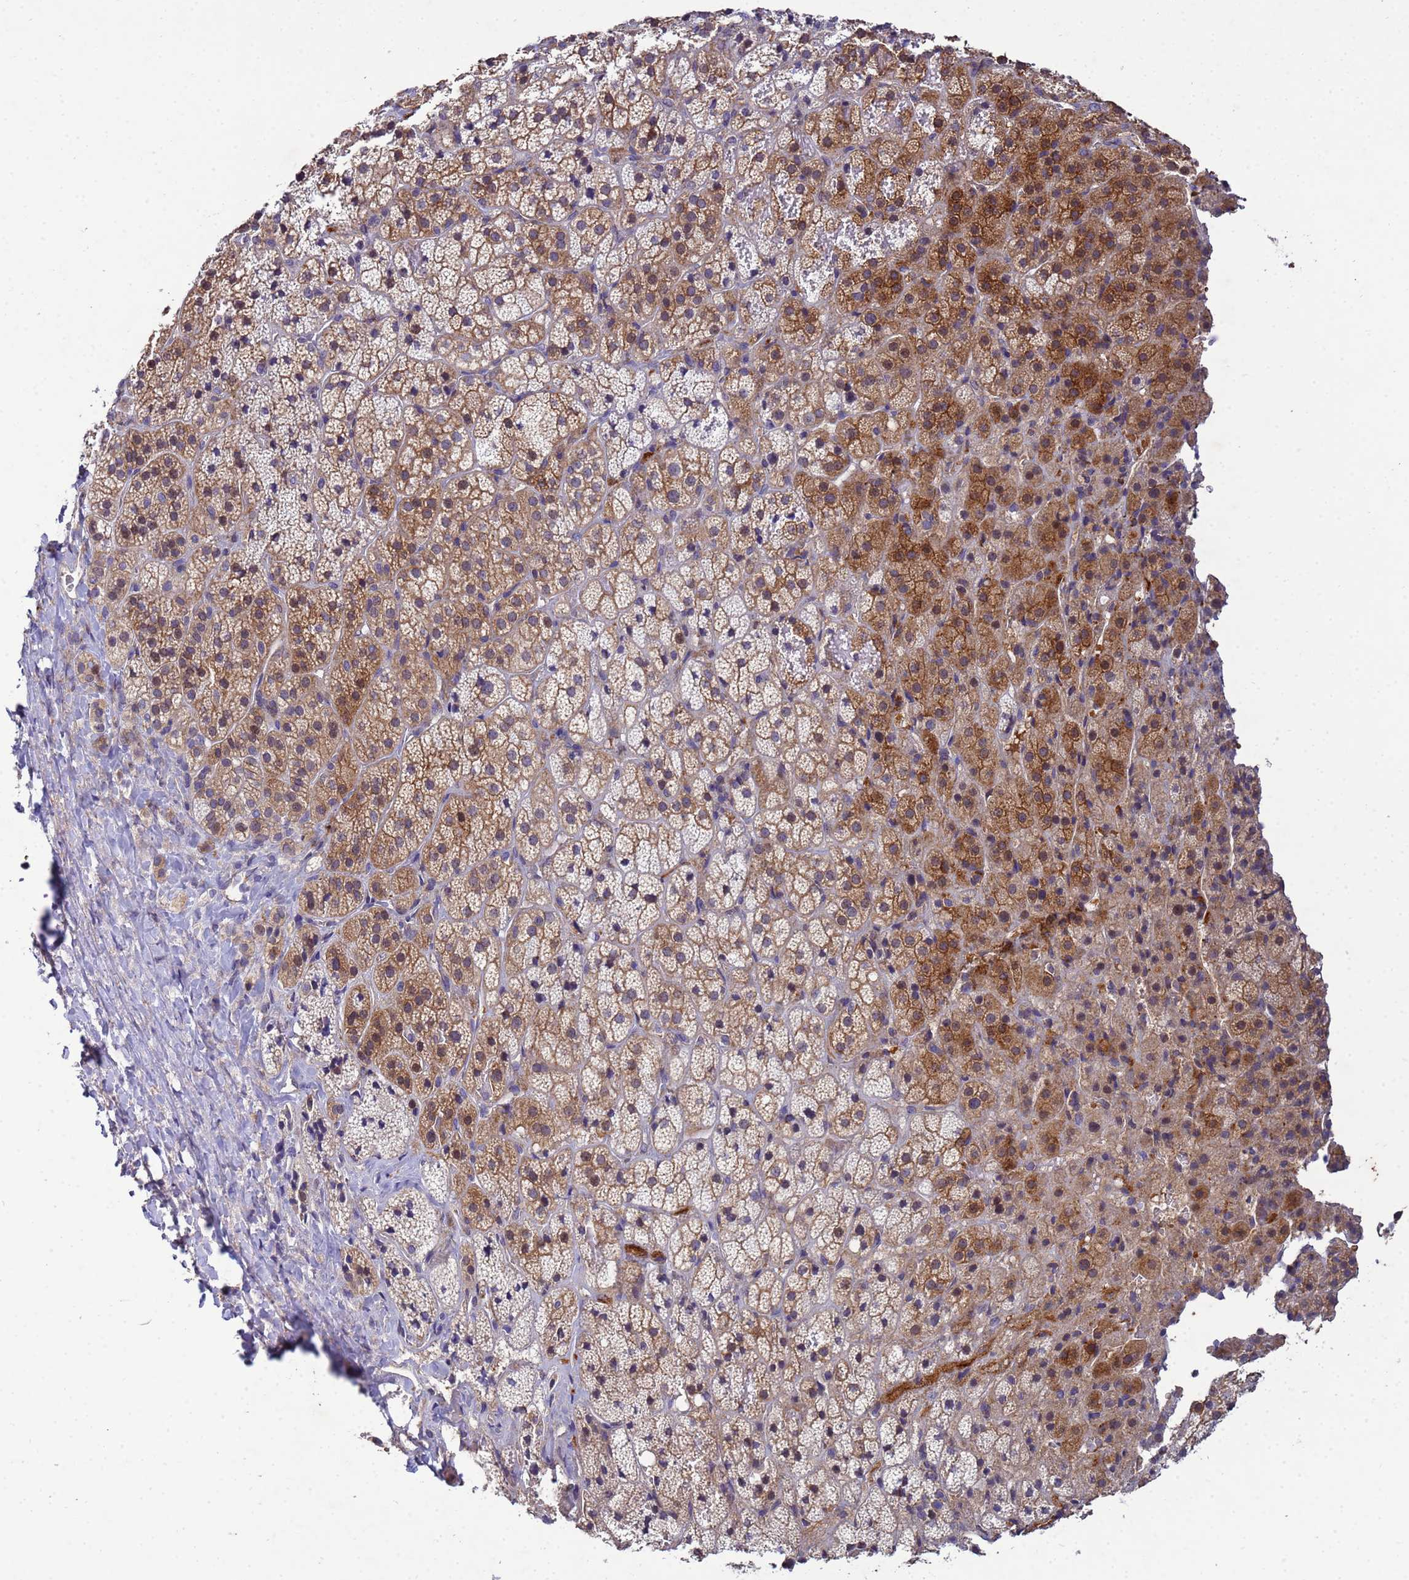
{"staining": {"intensity": "moderate", "quantity": "<25%", "location": "cytoplasmic/membranous"}, "tissue": "adrenal gland", "cell_type": "Glandular cells", "image_type": "normal", "snomed": [{"axis": "morphology", "description": "Normal tissue, NOS"}, {"axis": "topography", "description": "Adrenal gland"}], "caption": "This image exhibits normal adrenal gland stained with immunohistochemistry (IHC) to label a protein in brown. The cytoplasmic/membranous of glandular cells show moderate positivity for the protein. Nuclei are counter-stained blue.", "gene": "CDC34", "patient": {"sex": "female", "age": 70}}